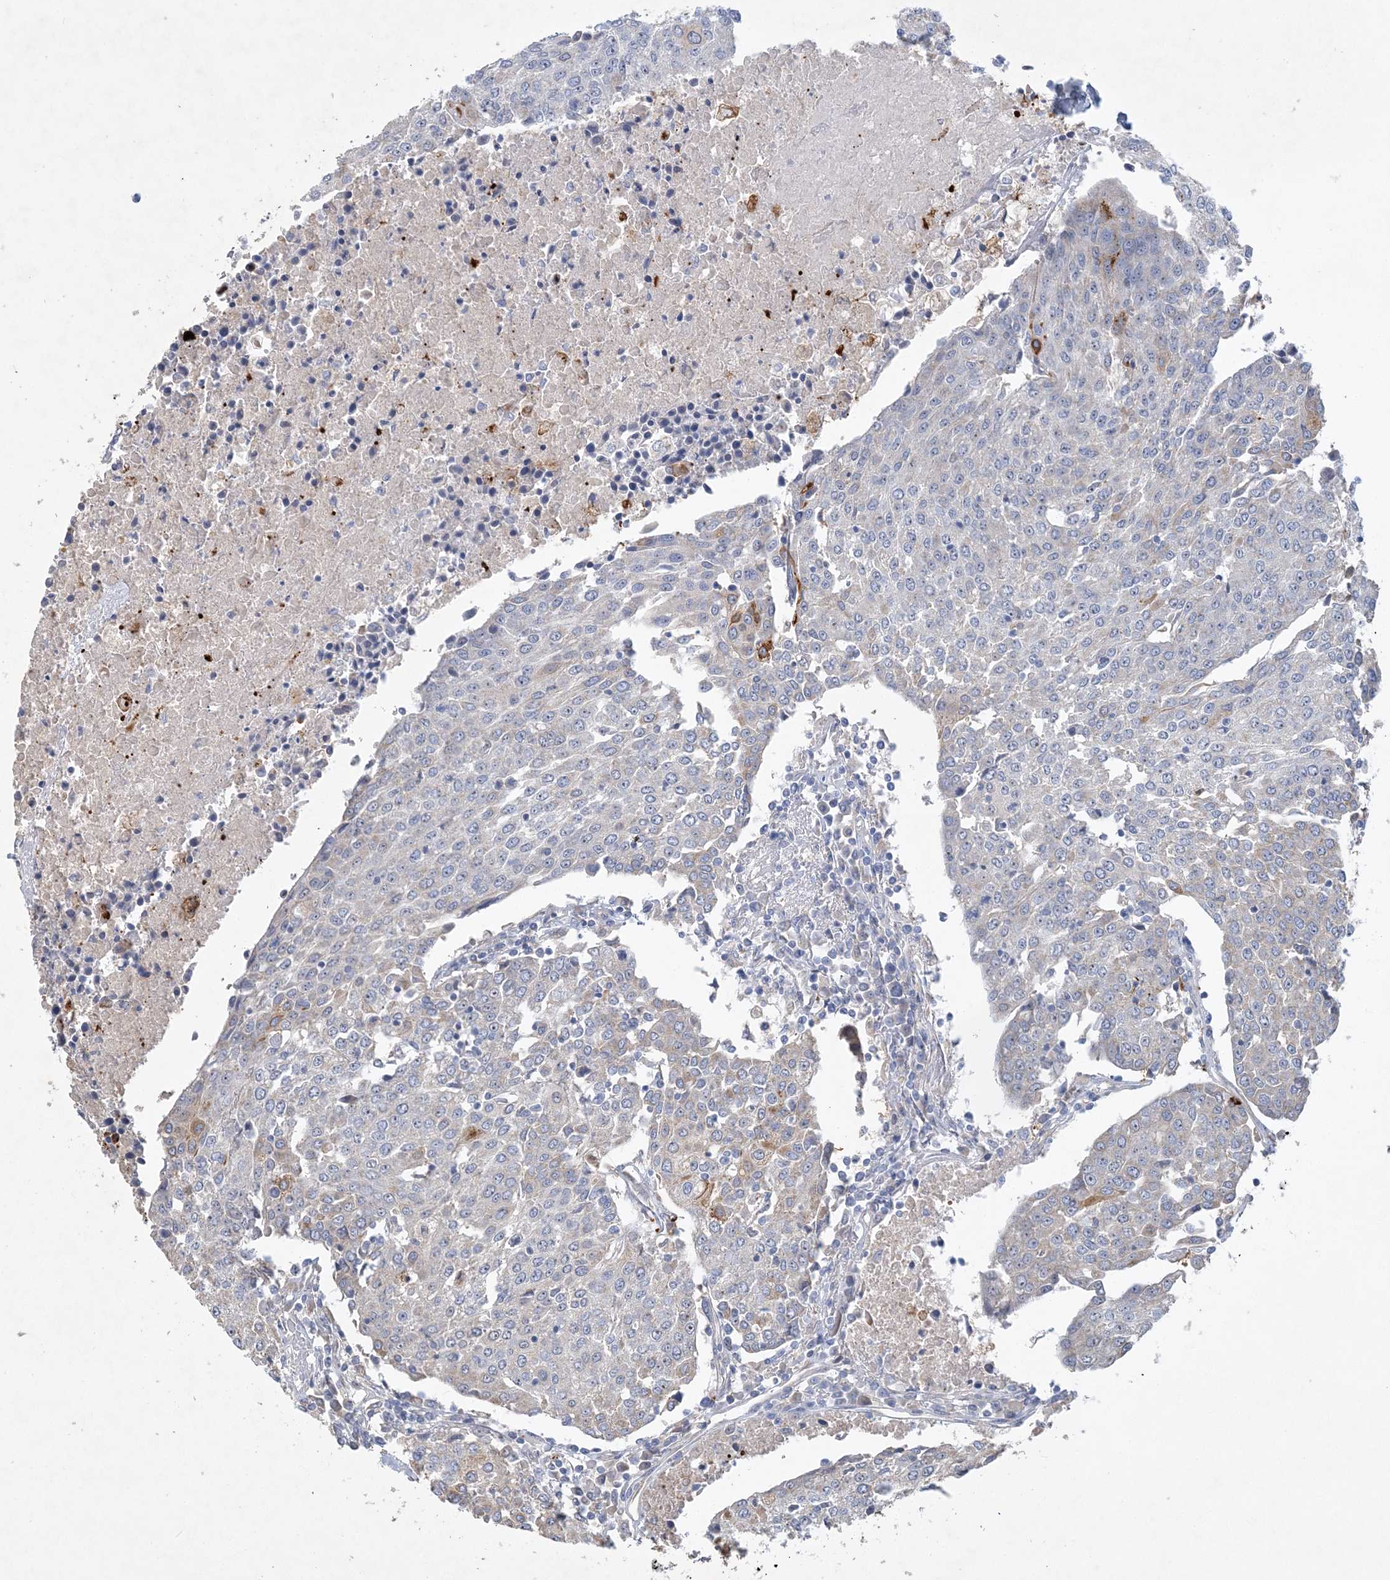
{"staining": {"intensity": "negative", "quantity": "none", "location": "none"}, "tissue": "urothelial cancer", "cell_type": "Tumor cells", "image_type": "cancer", "snomed": [{"axis": "morphology", "description": "Urothelial carcinoma, High grade"}, {"axis": "topography", "description": "Urinary bladder"}], "caption": "Micrograph shows no protein staining in tumor cells of high-grade urothelial carcinoma tissue.", "gene": "FEZ2", "patient": {"sex": "female", "age": 85}}